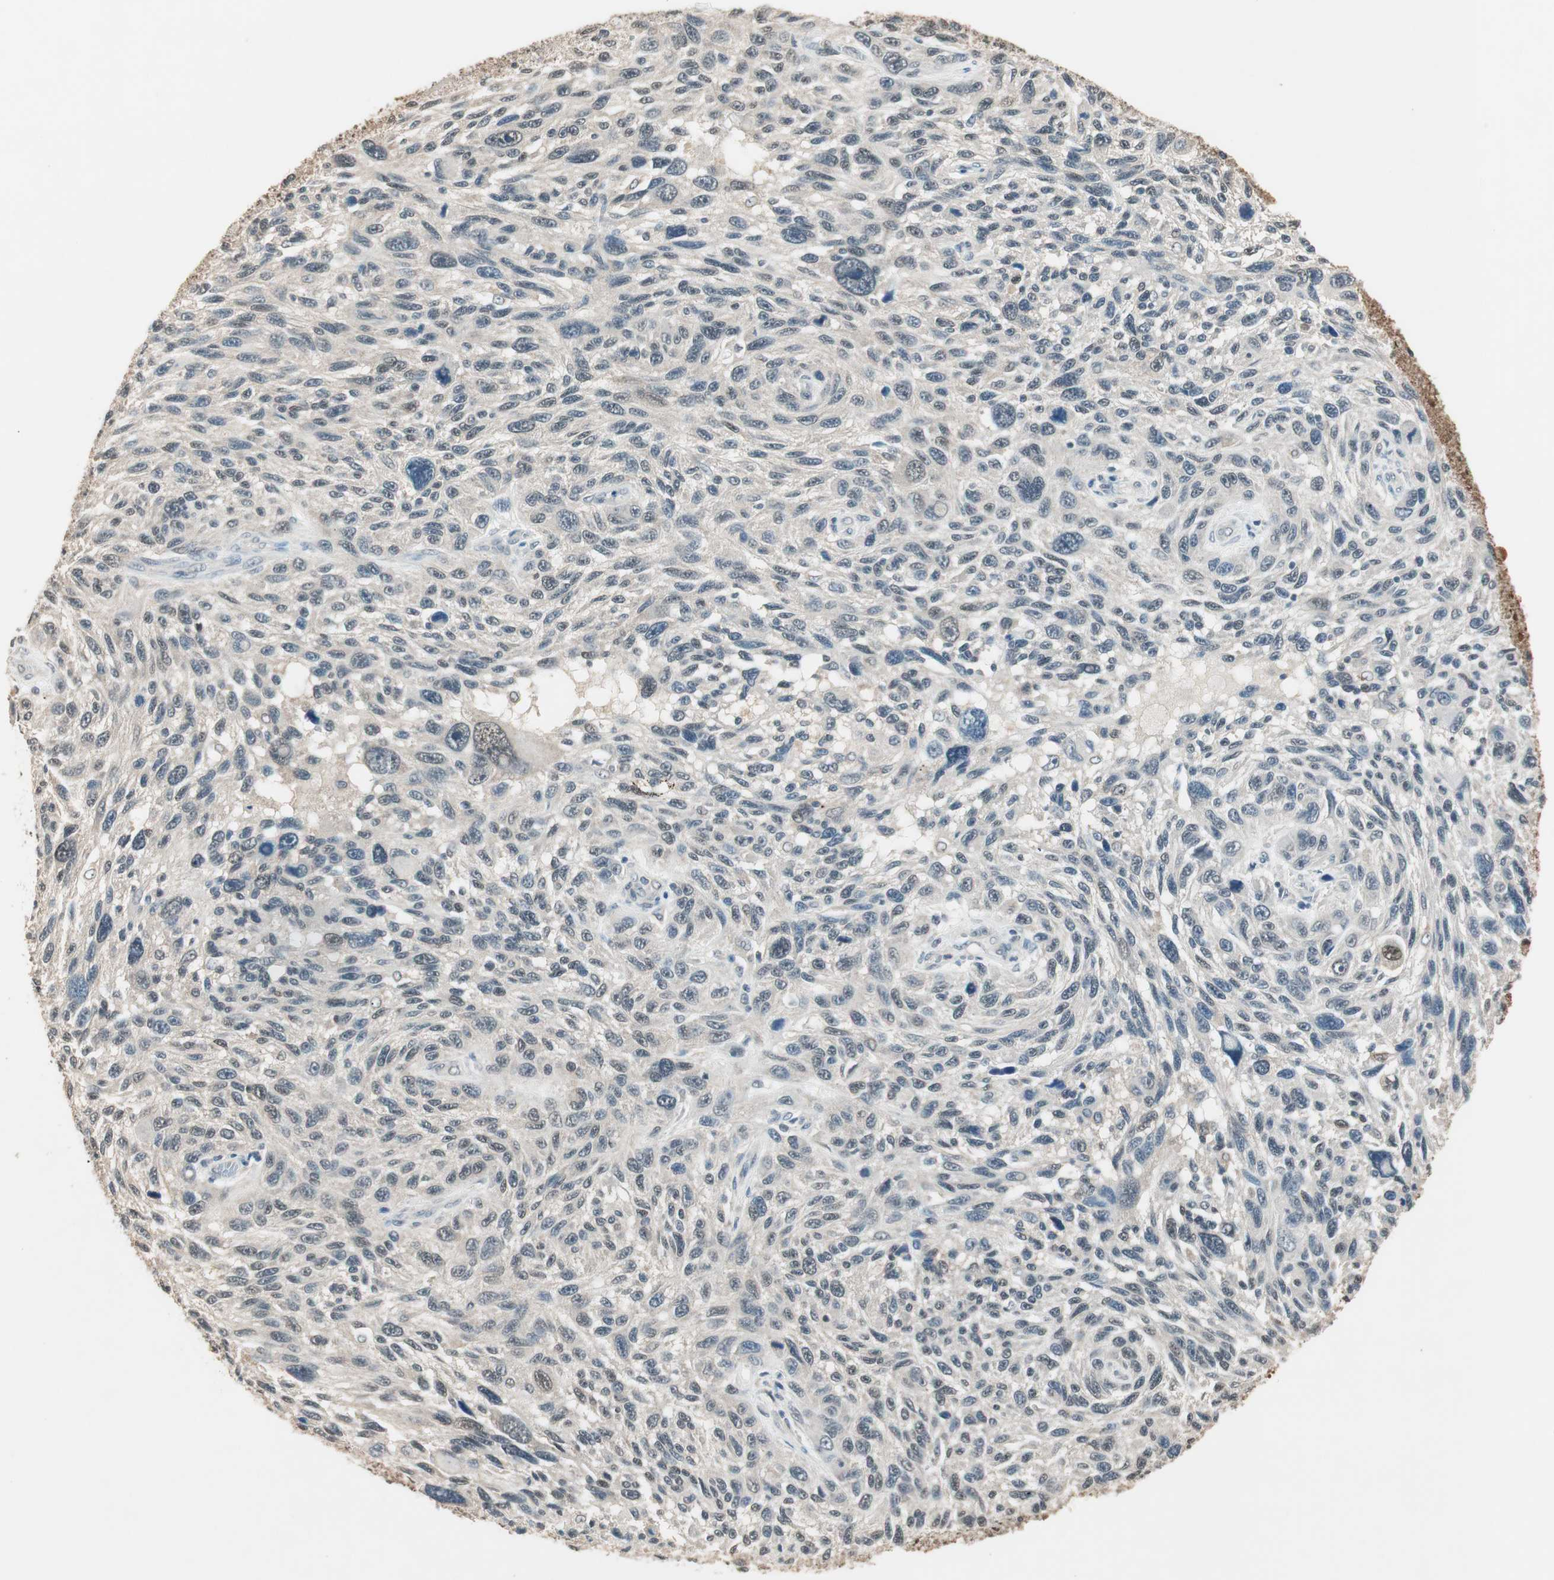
{"staining": {"intensity": "weak", "quantity": "<25%", "location": "nuclear"}, "tissue": "melanoma", "cell_type": "Tumor cells", "image_type": "cancer", "snomed": [{"axis": "morphology", "description": "Malignant melanoma, NOS"}, {"axis": "topography", "description": "Skin"}], "caption": "This is a photomicrograph of IHC staining of melanoma, which shows no positivity in tumor cells.", "gene": "USP5", "patient": {"sex": "male", "age": 53}}